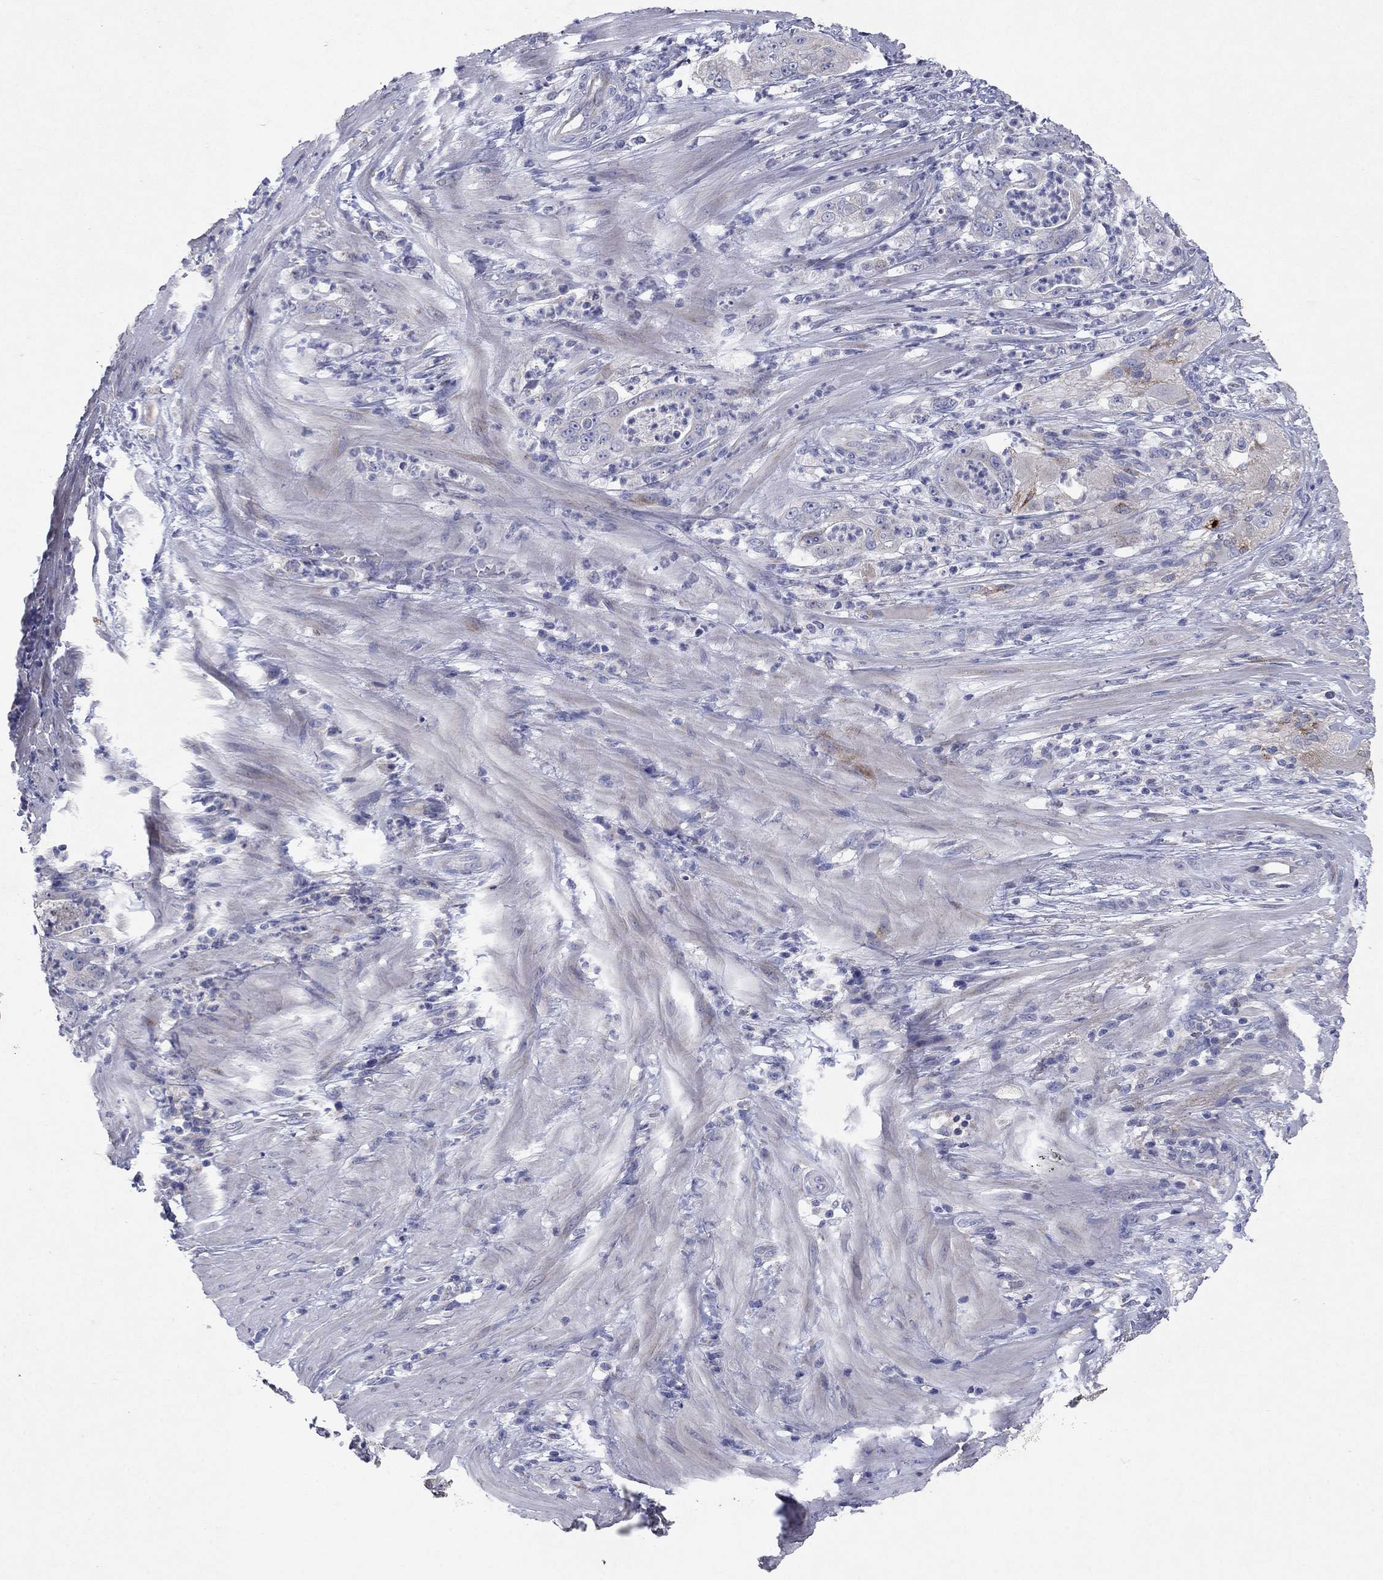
{"staining": {"intensity": "negative", "quantity": "none", "location": "none"}, "tissue": "pancreatic cancer", "cell_type": "Tumor cells", "image_type": "cancer", "snomed": [{"axis": "morphology", "description": "Adenocarcinoma, NOS"}, {"axis": "topography", "description": "Pancreas"}], "caption": "Pancreatic cancer stained for a protein using IHC shows no staining tumor cells.", "gene": "PTGDS", "patient": {"sex": "male", "age": 71}}